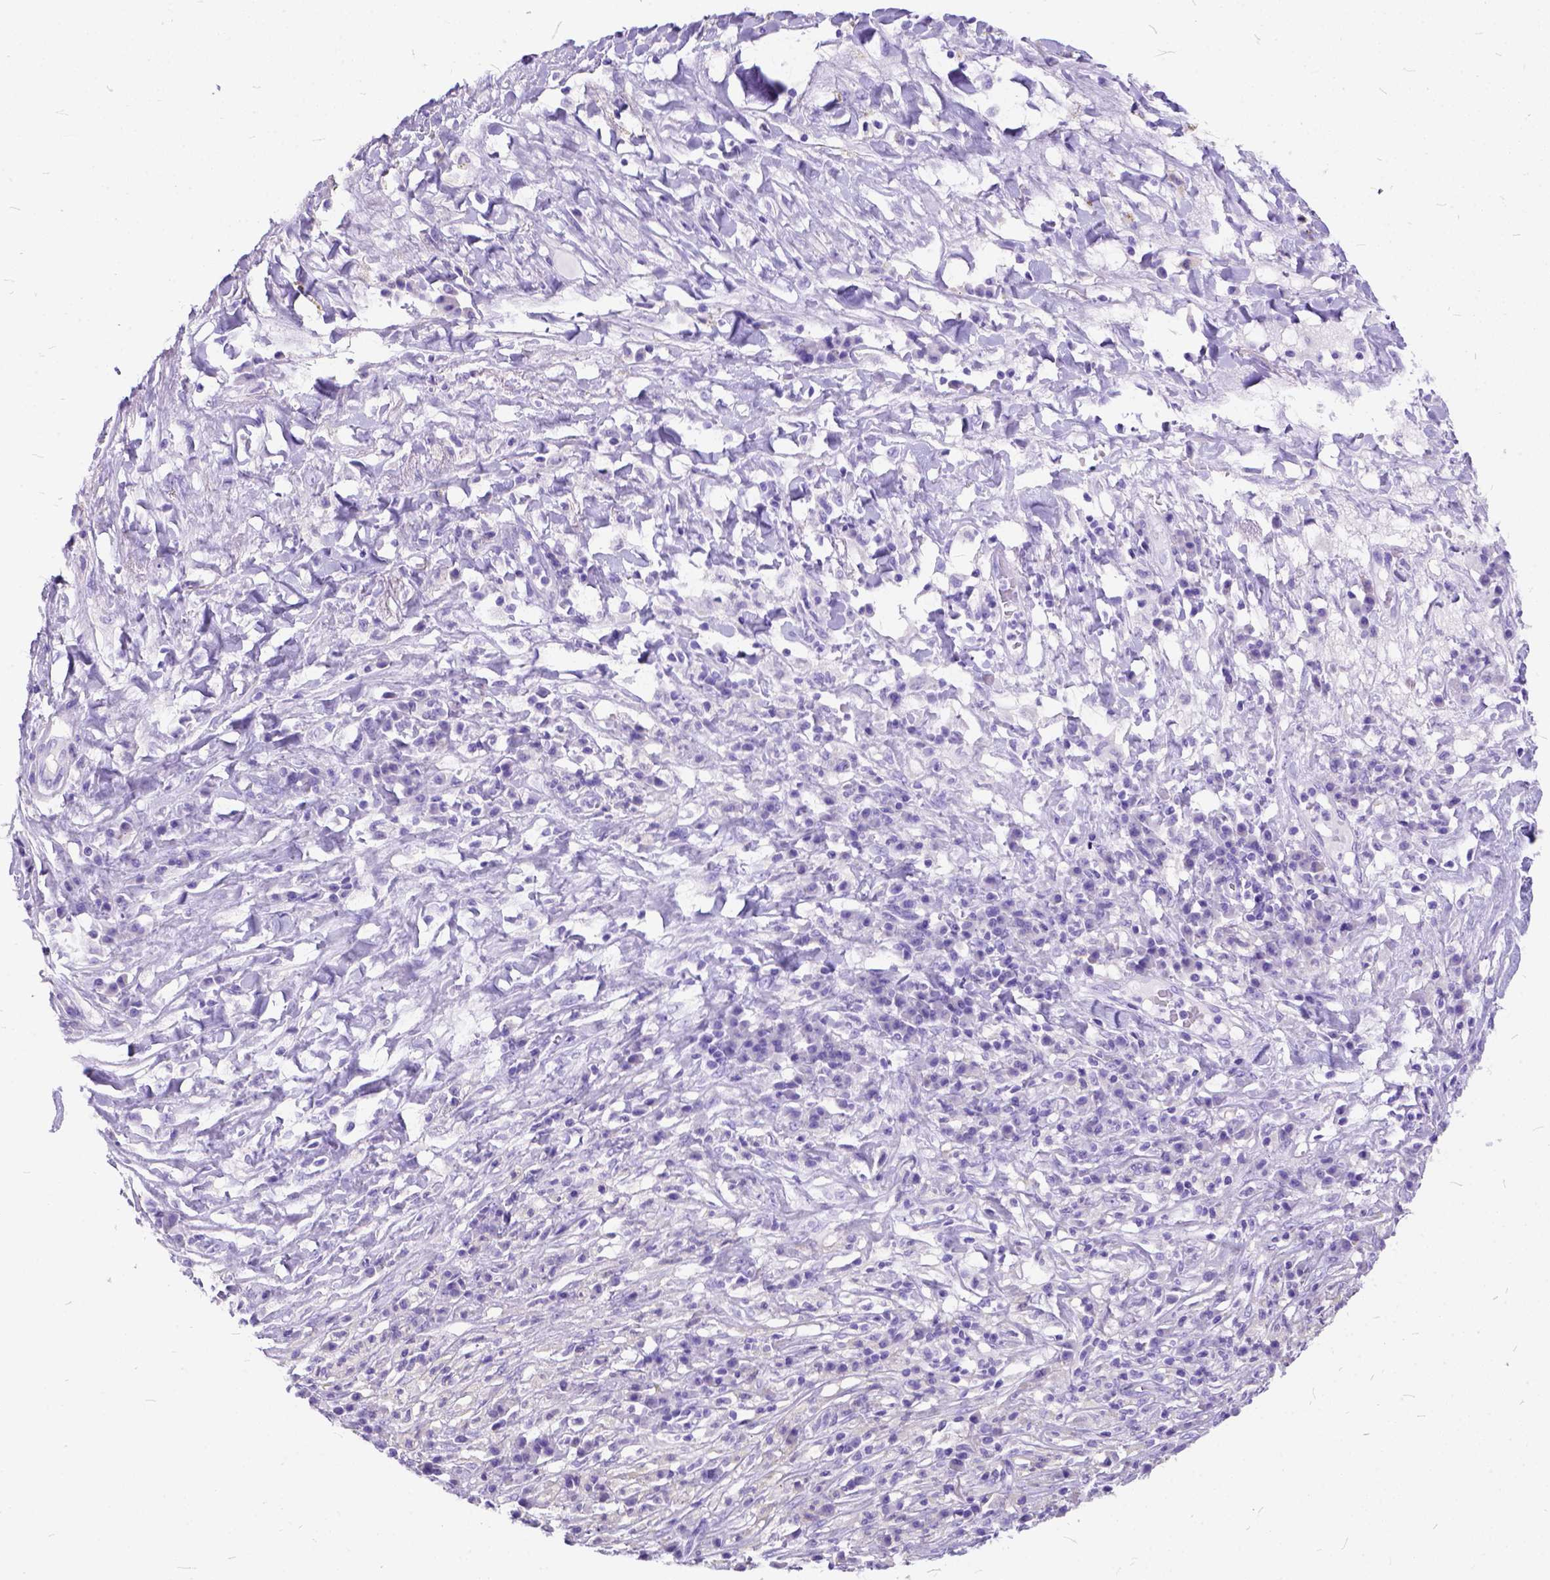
{"staining": {"intensity": "negative", "quantity": "none", "location": "none"}, "tissue": "melanoma", "cell_type": "Tumor cells", "image_type": "cancer", "snomed": [{"axis": "morphology", "description": "Malignant melanoma, NOS"}, {"axis": "topography", "description": "Skin"}], "caption": "The IHC micrograph has no significant expression in tumor cells of melanoma tissue.", "gene": "C1QTNF3", "patient": {"sex": "female", "age": 91}}